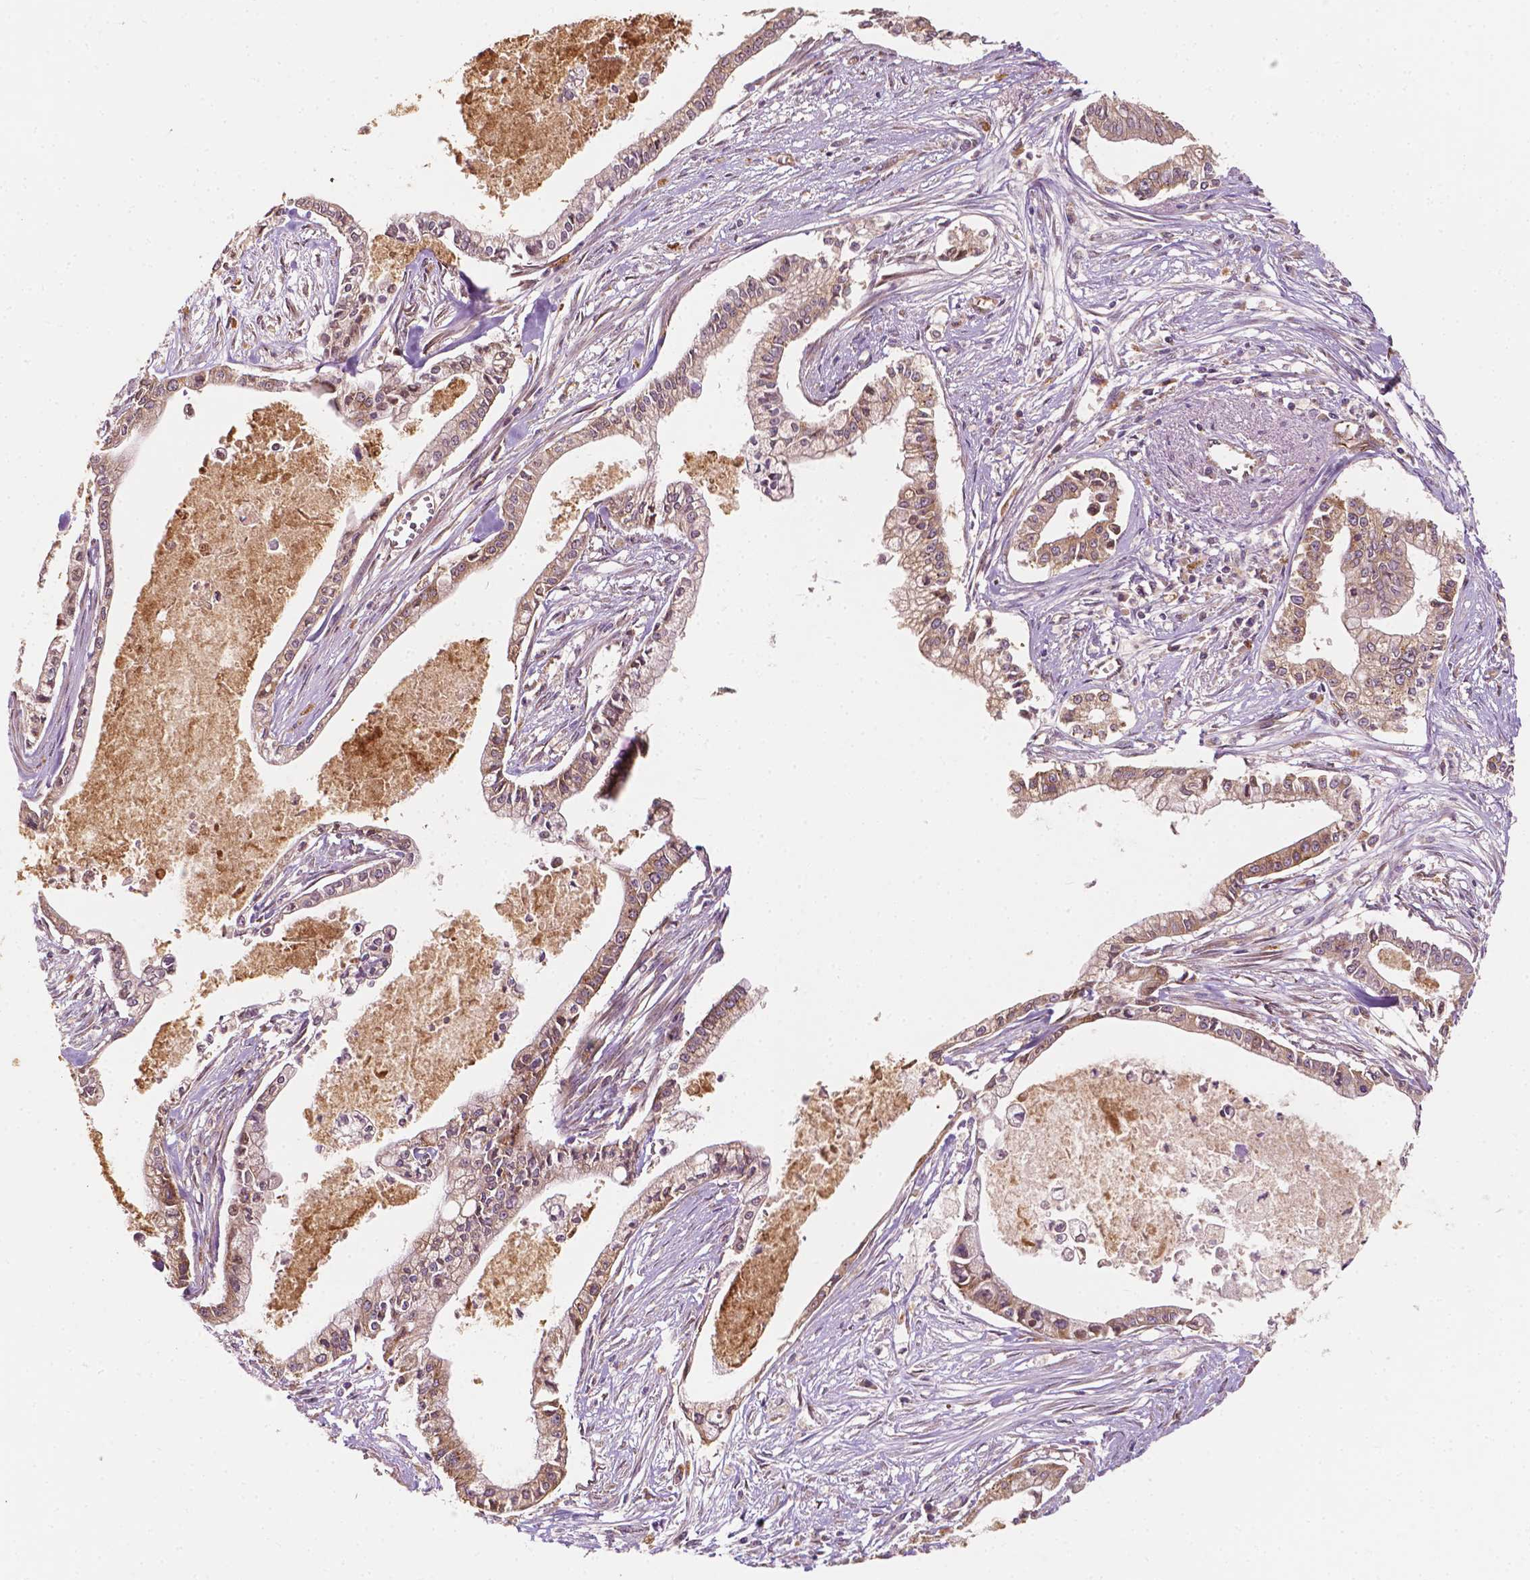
{"staining": {"intensity": "weak", "quantity": "<25%", "location": "cytoplasmic/membranous"}, "tissue": "pancreatic cancer", "cell_type": "Tumor cells", "image_type": "cancer", "snomed": [{"axis": "morphology", "description": "Adenocarcinoma, NOS"}, {"axis": "topography", "description": "Pancreas"}], "caption": "Immunohistochemistry (IHC) image of neoplastic tissue: human pancreatic cancer stained with DAB displays no significant protein staining in tumor cells. Nuclei are stained in blue.", "gene": "G3BP1", "patient": {"sex": "female", "age": 65}}